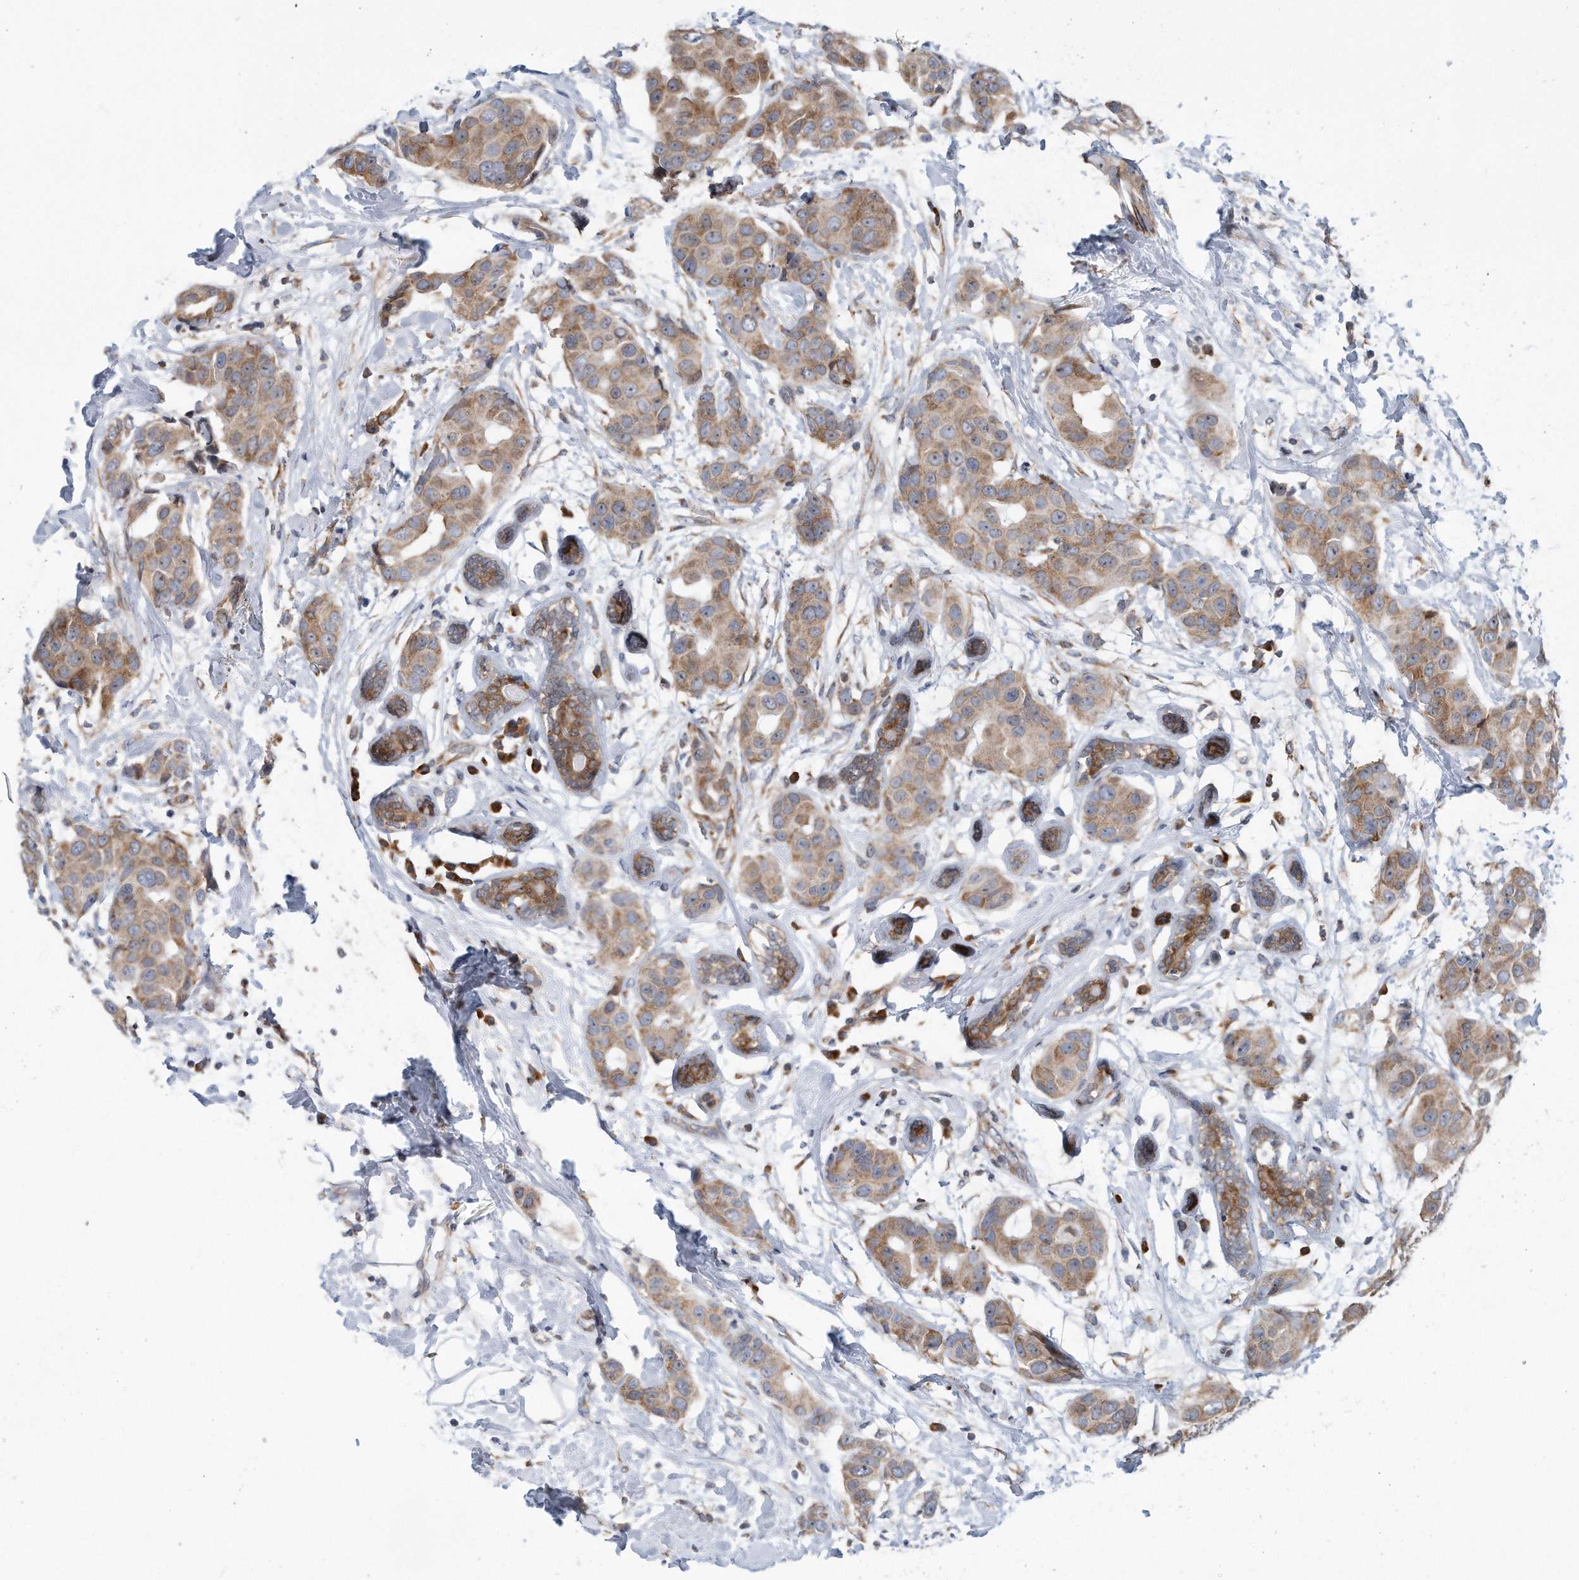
{"staining": {"intensity": "moderate", "quantity": ">75%", "location": "cytoplasmic/membranous"}, "tissue": "breast cancer", "cell_type": "Tumor cells", "image_type": "cancer", "snomed": [{"axis": "morphology", "description": "Normal tissue, NOS"}, {"axis": "morphology", "description": "Duct carcinoma"}, {"axis": "topography", "description": "Breast"}], "caption": "High-power microscopy captured an IHC image of intraductal carcinoma (breast), revealing moderate cytoplasmic/membranous staining in approximately >75% of tumor cells.", "gene": "RPL26L1", "patient": {"sex": "female", "age": 39}}